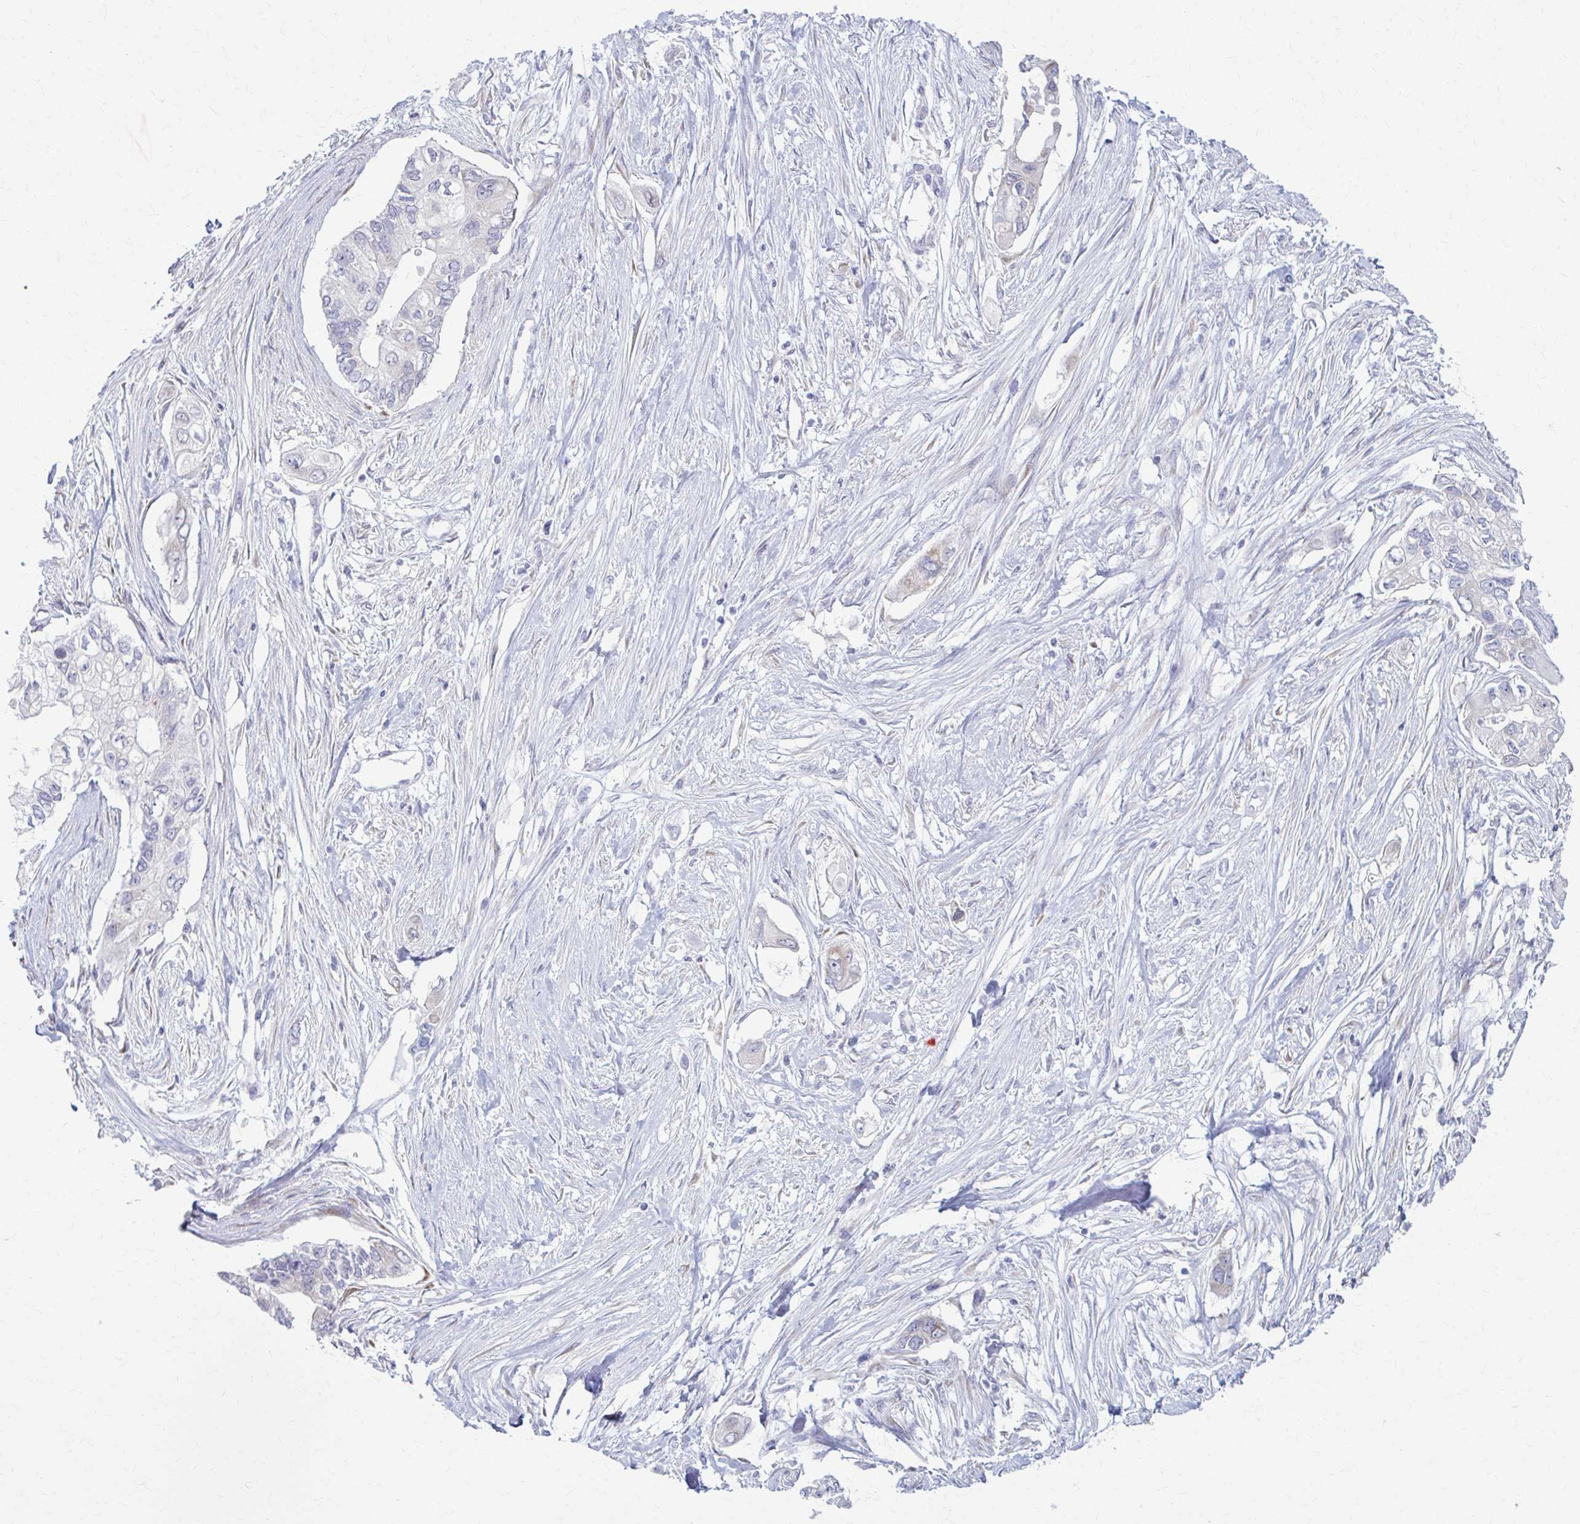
{"staining": {"intensity": "negative", "quantity": "none", "location": "none"}, "tissue": "pancreatic cancer", "cell_type": "Tumor cells", "image_type": "cancer", "snomed": [{"axis": "morphology", "description": "Adenocarcinoma, NOS"}, {"axis": "topography", "description": "Pancreas"}], "caption": "This histopathology image is of adenocarcinoma (pancreatic) stained with immunohistochemistry (IHC) to label a protein in brown with the nuclei are counter-stained blue. There is no expression in tumor cells.", "gene": "PRKRA", "patient": {"sex": "female", "age": 63}}